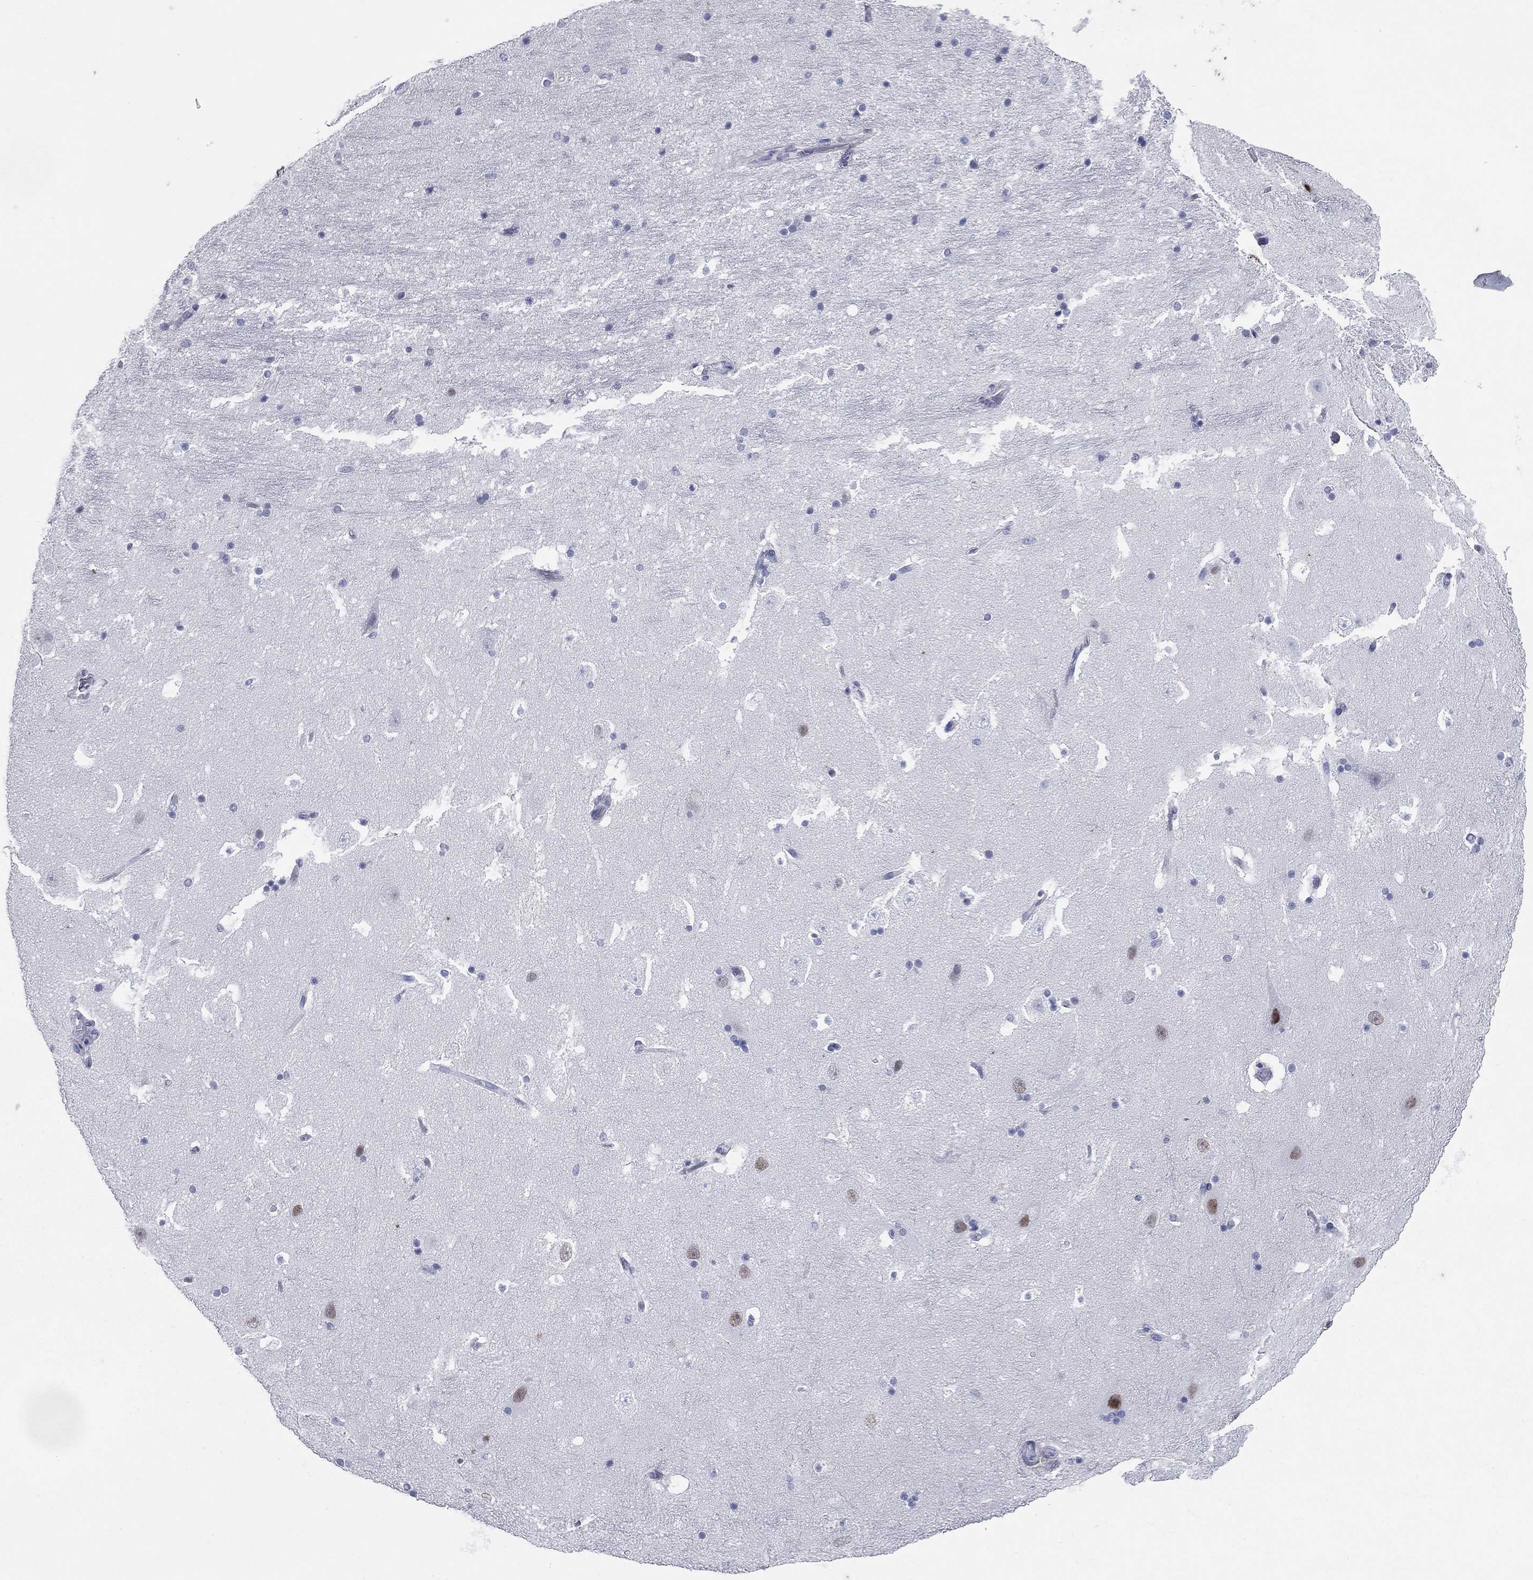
{"staining": {"intensity": "negative", "quantity": "none", "location": "none"}, "tissue": "hippocampus", "cell_type": "Glial cells", "image_type": "normal", "snomed": [{"axis": "morphology", "description": "Normal tissue, NOS"}, {"axis": "topography", "description": "Hippocampus"}], "caption": "The immunohistochemistry image has no significant positivity in glial cells of hippocampus.", "gene": "HLA", "patient": {"sex": "male", "age": 51}}